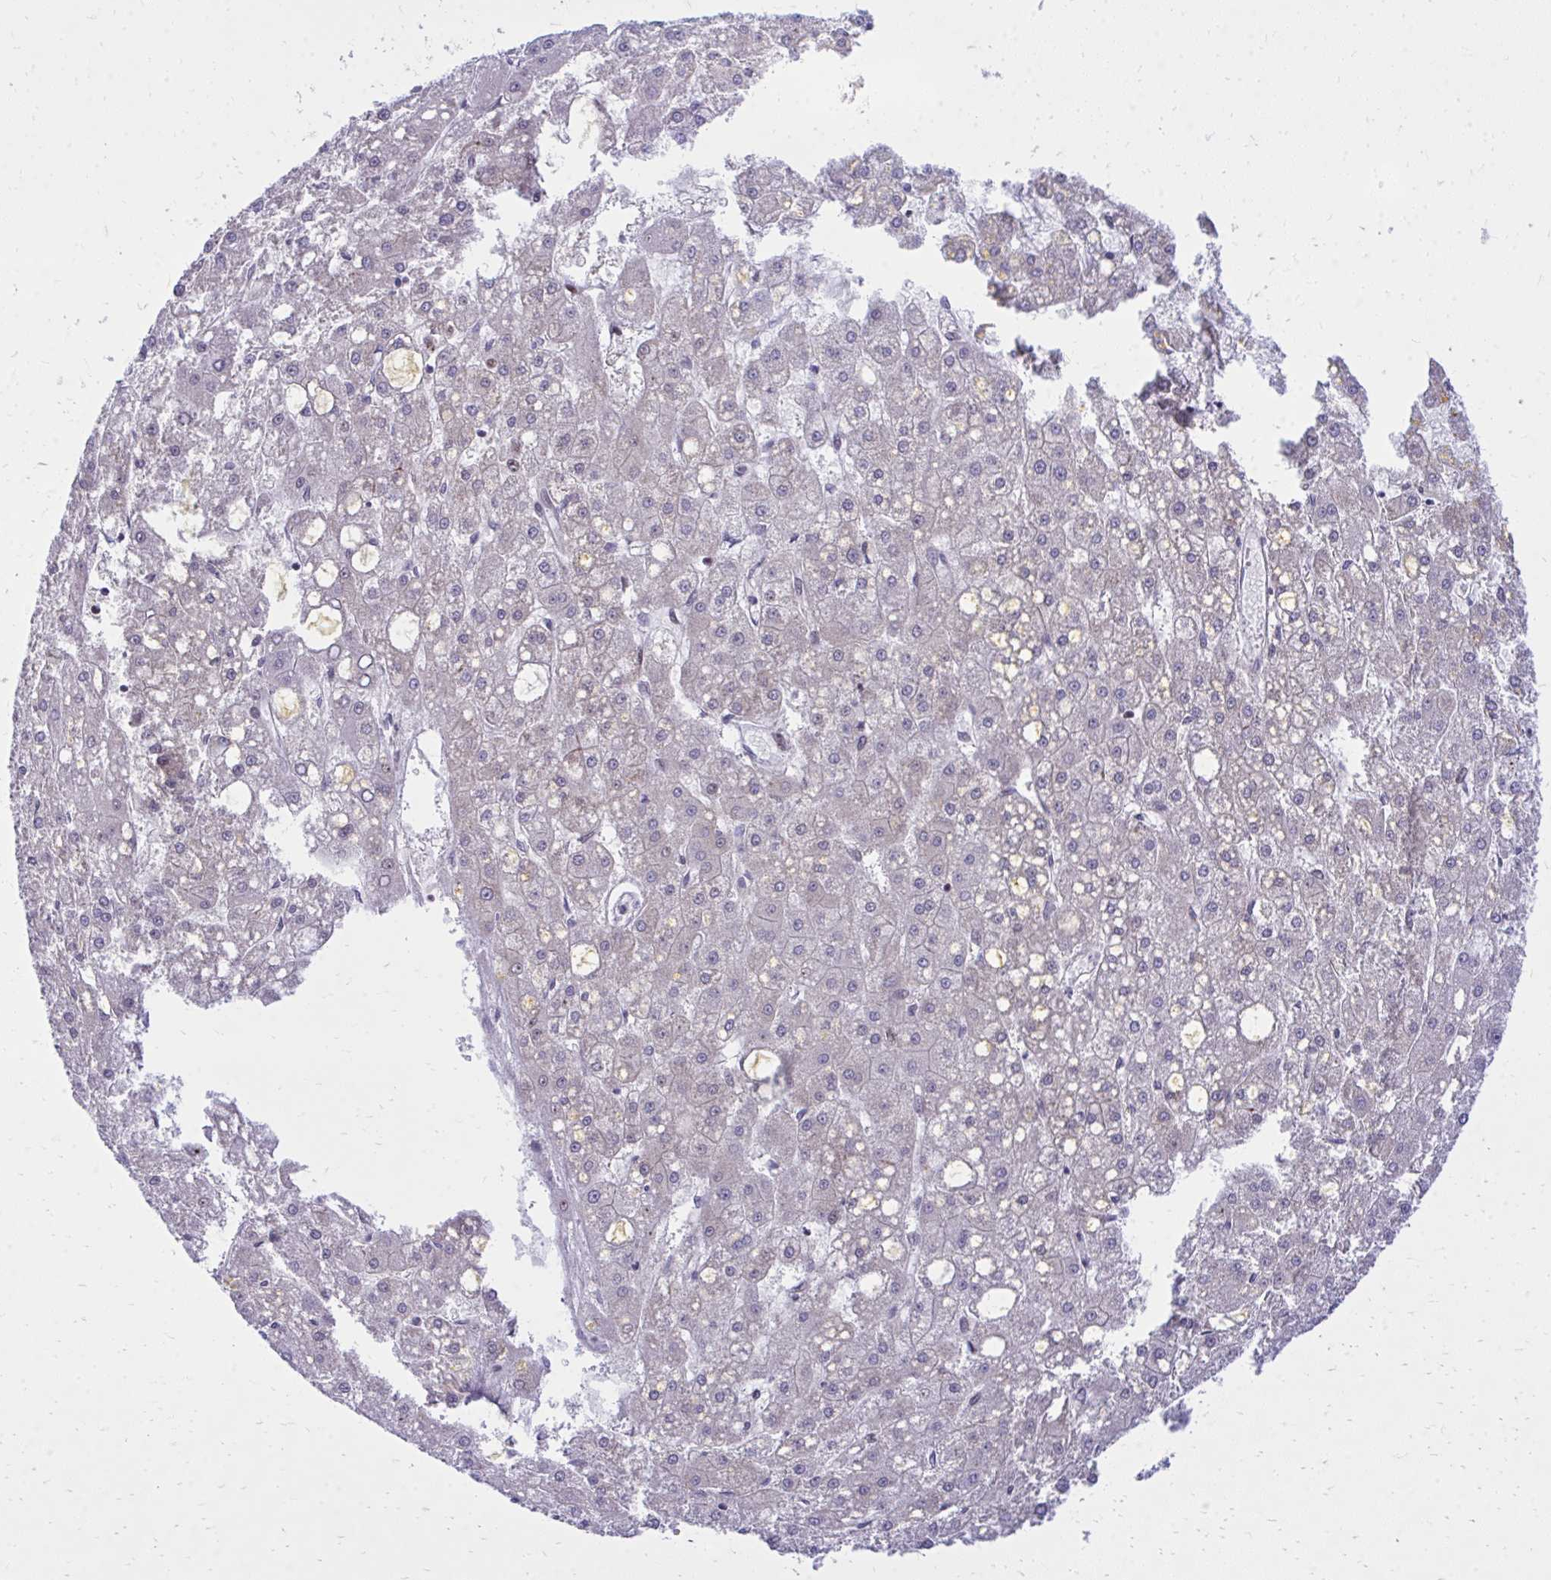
{"staining": {"intensity": "negative", "quantity": "none", "location": "none"}, "tissue": "liver cancer", "cell_type": "Tumor cells", "image_type": "cancer", "snomed": [{"axis": "morphology", "description": "Carcinoma, Hepatocellular, NOS"}, {"axis": "topography", "description": "Liver"}], "caption": "There is no significant positivity in tumor cells of liver cancer.", "gene": "C14orf39", "patient": {"sex": "male", "age": 67}}